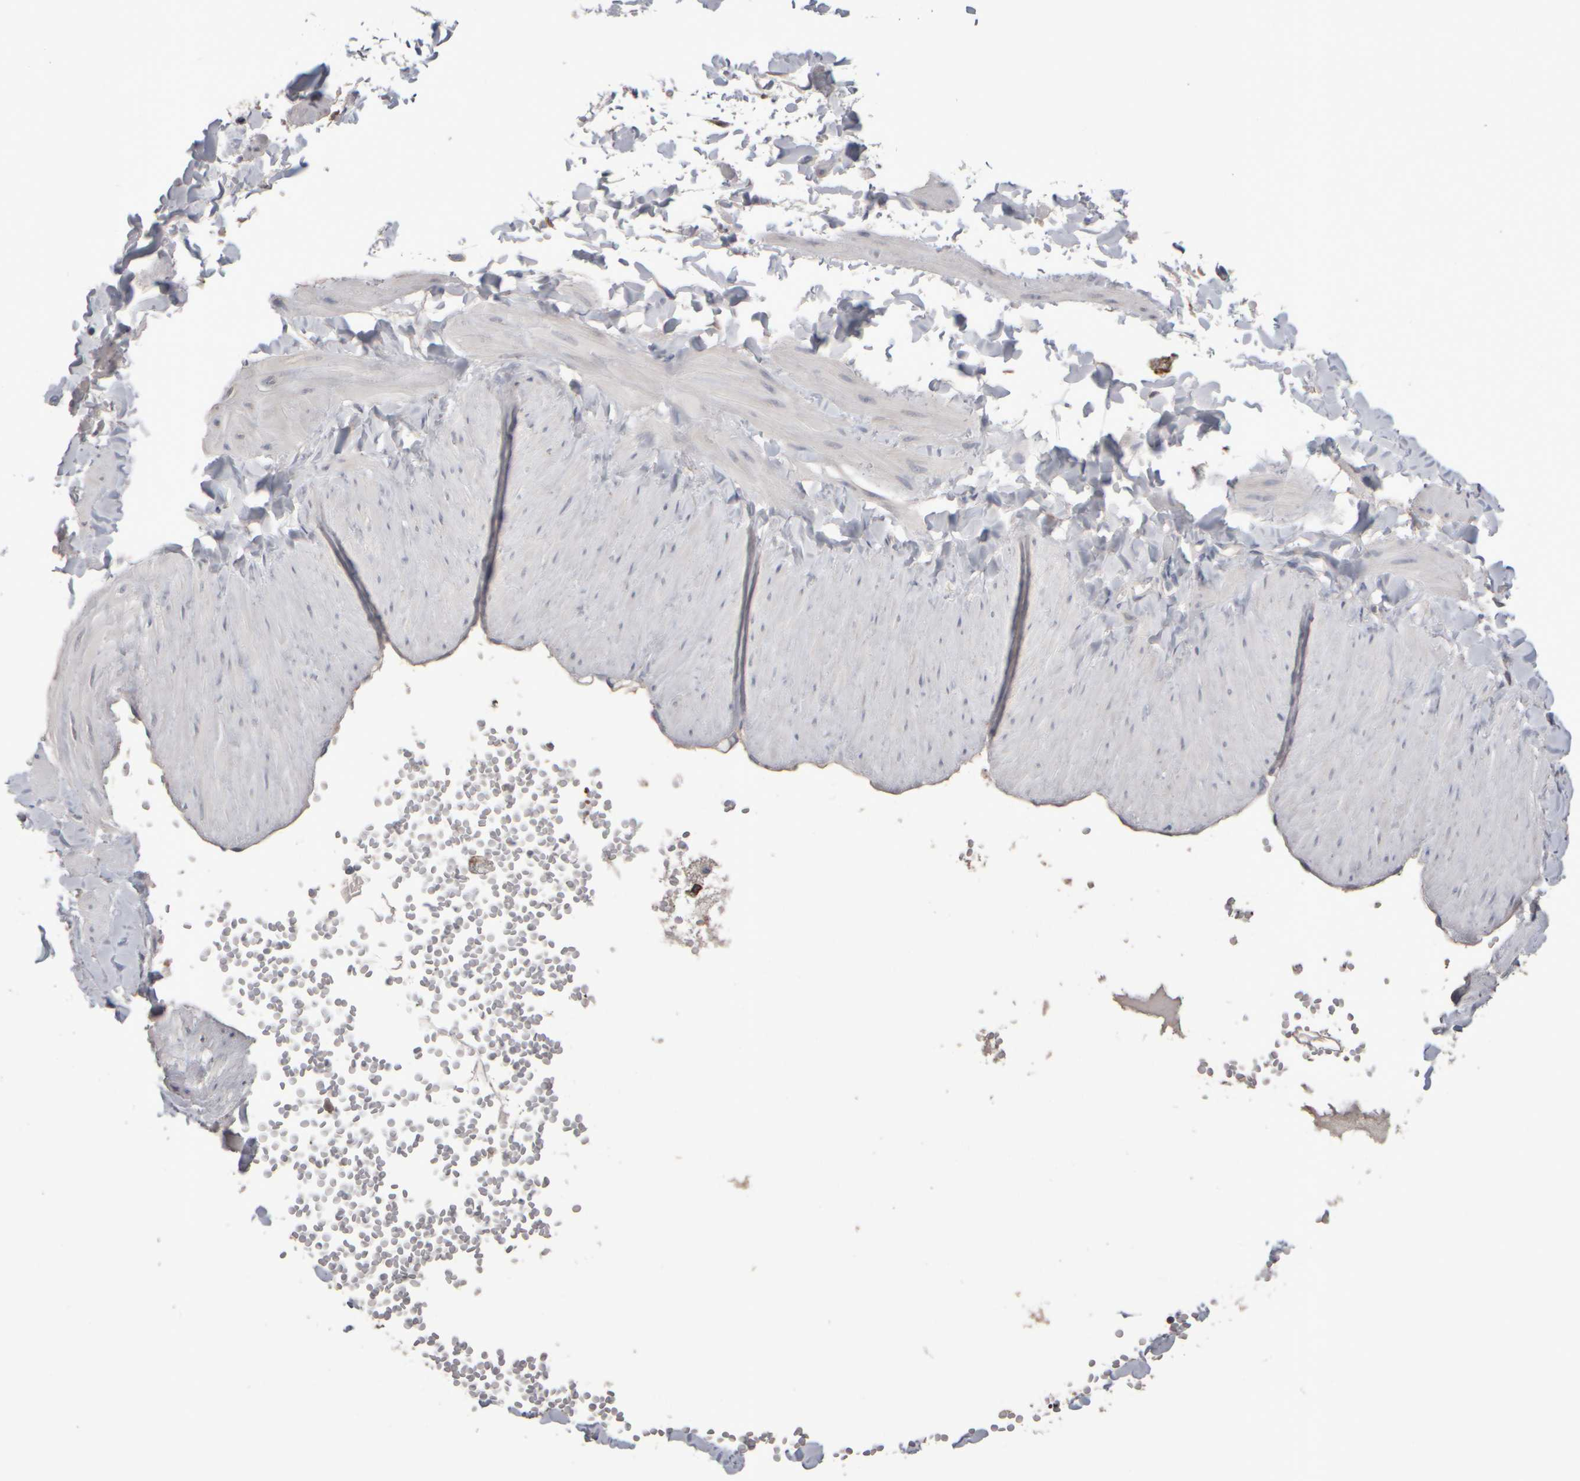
{"staining": {"intensity": "moderate", "quantity": ">75%", "location": "cytoplasmic/membranous"}, "tissue": "soft tissue", "cell_type": "Chondrocytes", "image_type": "normal", "snomed": [{"axis": "morphology", "description": "Normal tissue, NOS"}, {"axis": "topography", "description": "Adipose tissue"}, {"axis": "topography", "description": "Vascular tissue"}, {"axis": "topography", "description": "Peripheral nerve tissue"}], "caption": "An image showing moderate cytoplasmic/membranous staining in about >75% of chondrocytes in benign soft tissue, as visualized by brown immunohistochemical staining.", "gene": "EPHX2", "patient": {"sex": "male", "age": 25}}